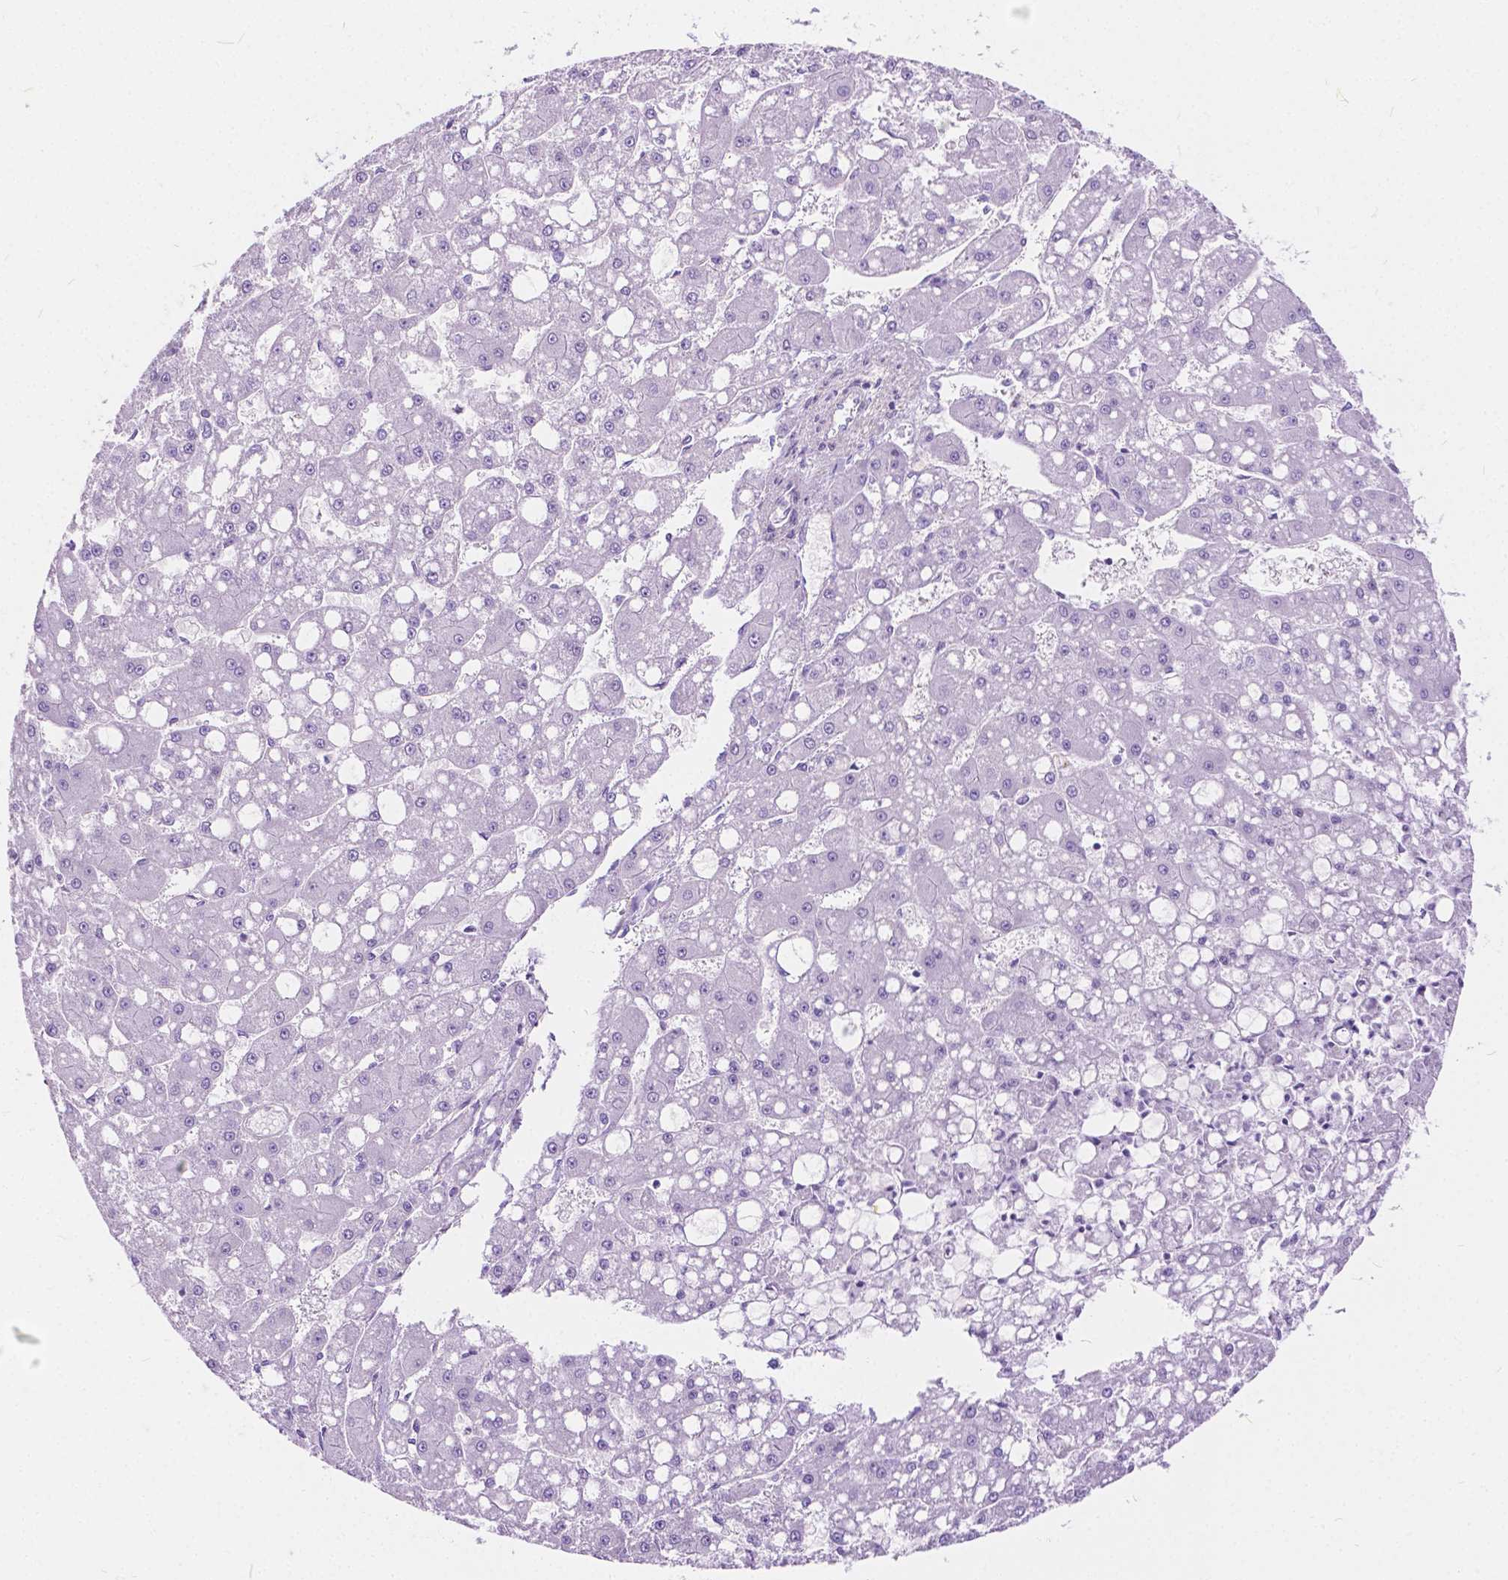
{"staining": {"intensity": "negative", "quantity": "none", "location": "none"}, "tissue": "liver cancer", "cell_type": "Tumor cells", "image_type": "cancer", "snomed": [{"axis": "morphology", "description": "Carcinoma, Hepatocellular, NOS"}, {"axis": "topography", "description": "Liver"}], "caption": "This is an immunohistochemistry image of liver hepatocellular carcinoma. There is no staining in tumor cells.", "gene": "CHRM1", "patient": {"sex": "male", "age": 67}}